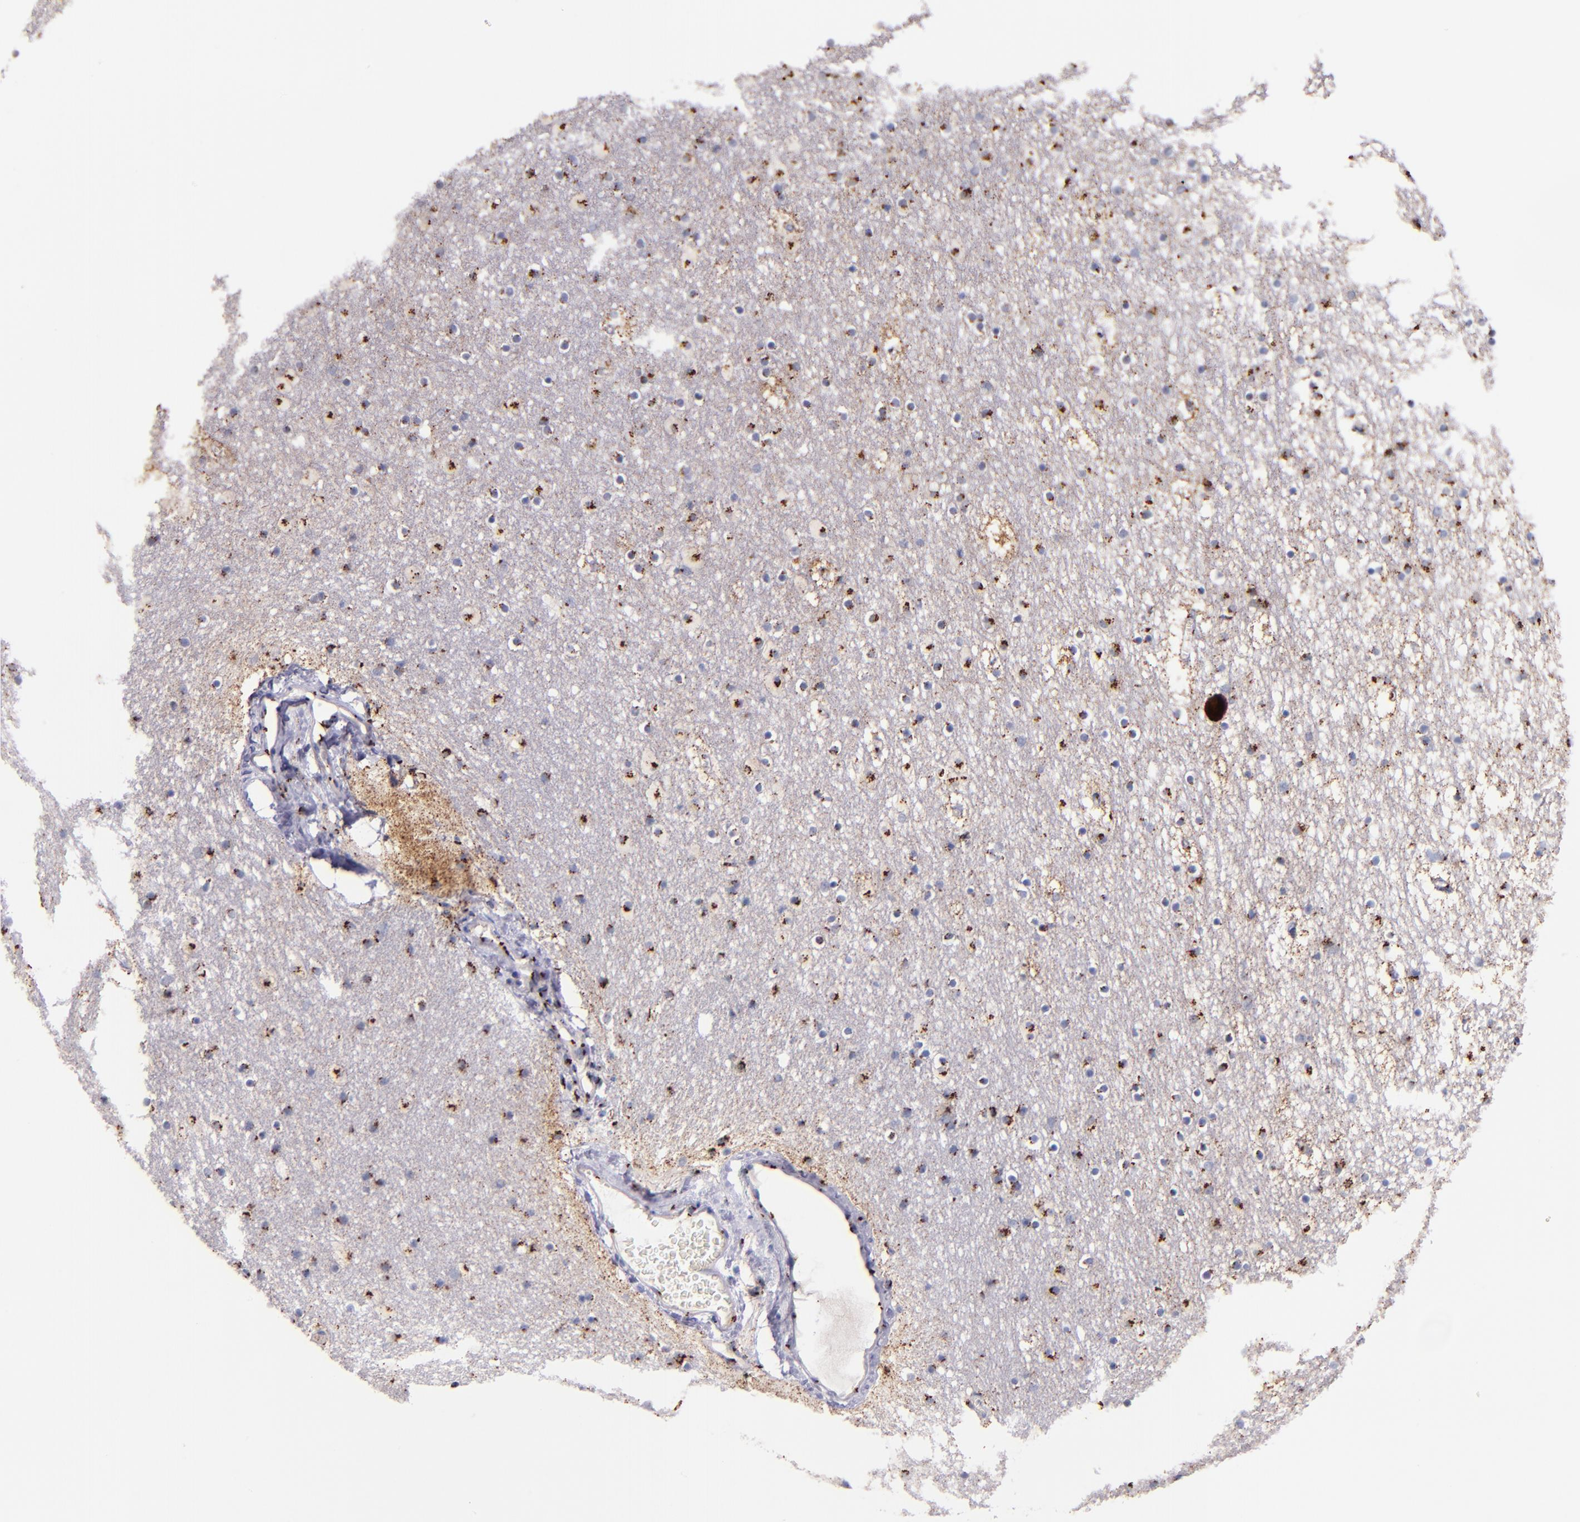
{"staining": {"intensity": "strong", "quantity": "<25%", "location": "cytoplasmic/membranous,nuclear"}, "tissue": "caudate", "cell_type": "Neuronal cells", "image_type": "normal", "snomed": [{"axis": "morphology", "description": "Normal tissue, NOS"}, {"axis": "topography", "description": "Lateral ventricle wall"}], "caption": "An immunohistochemistry (IHC) photomicrograph of unremarkable tissue is shown. Protein staining in brown labels strong cytoplasmic/membranous,nuclear positivity in caudate within neuronal cells.", "gene": "GOLIM4", "patient": {"sex": "male", "age": 45}}